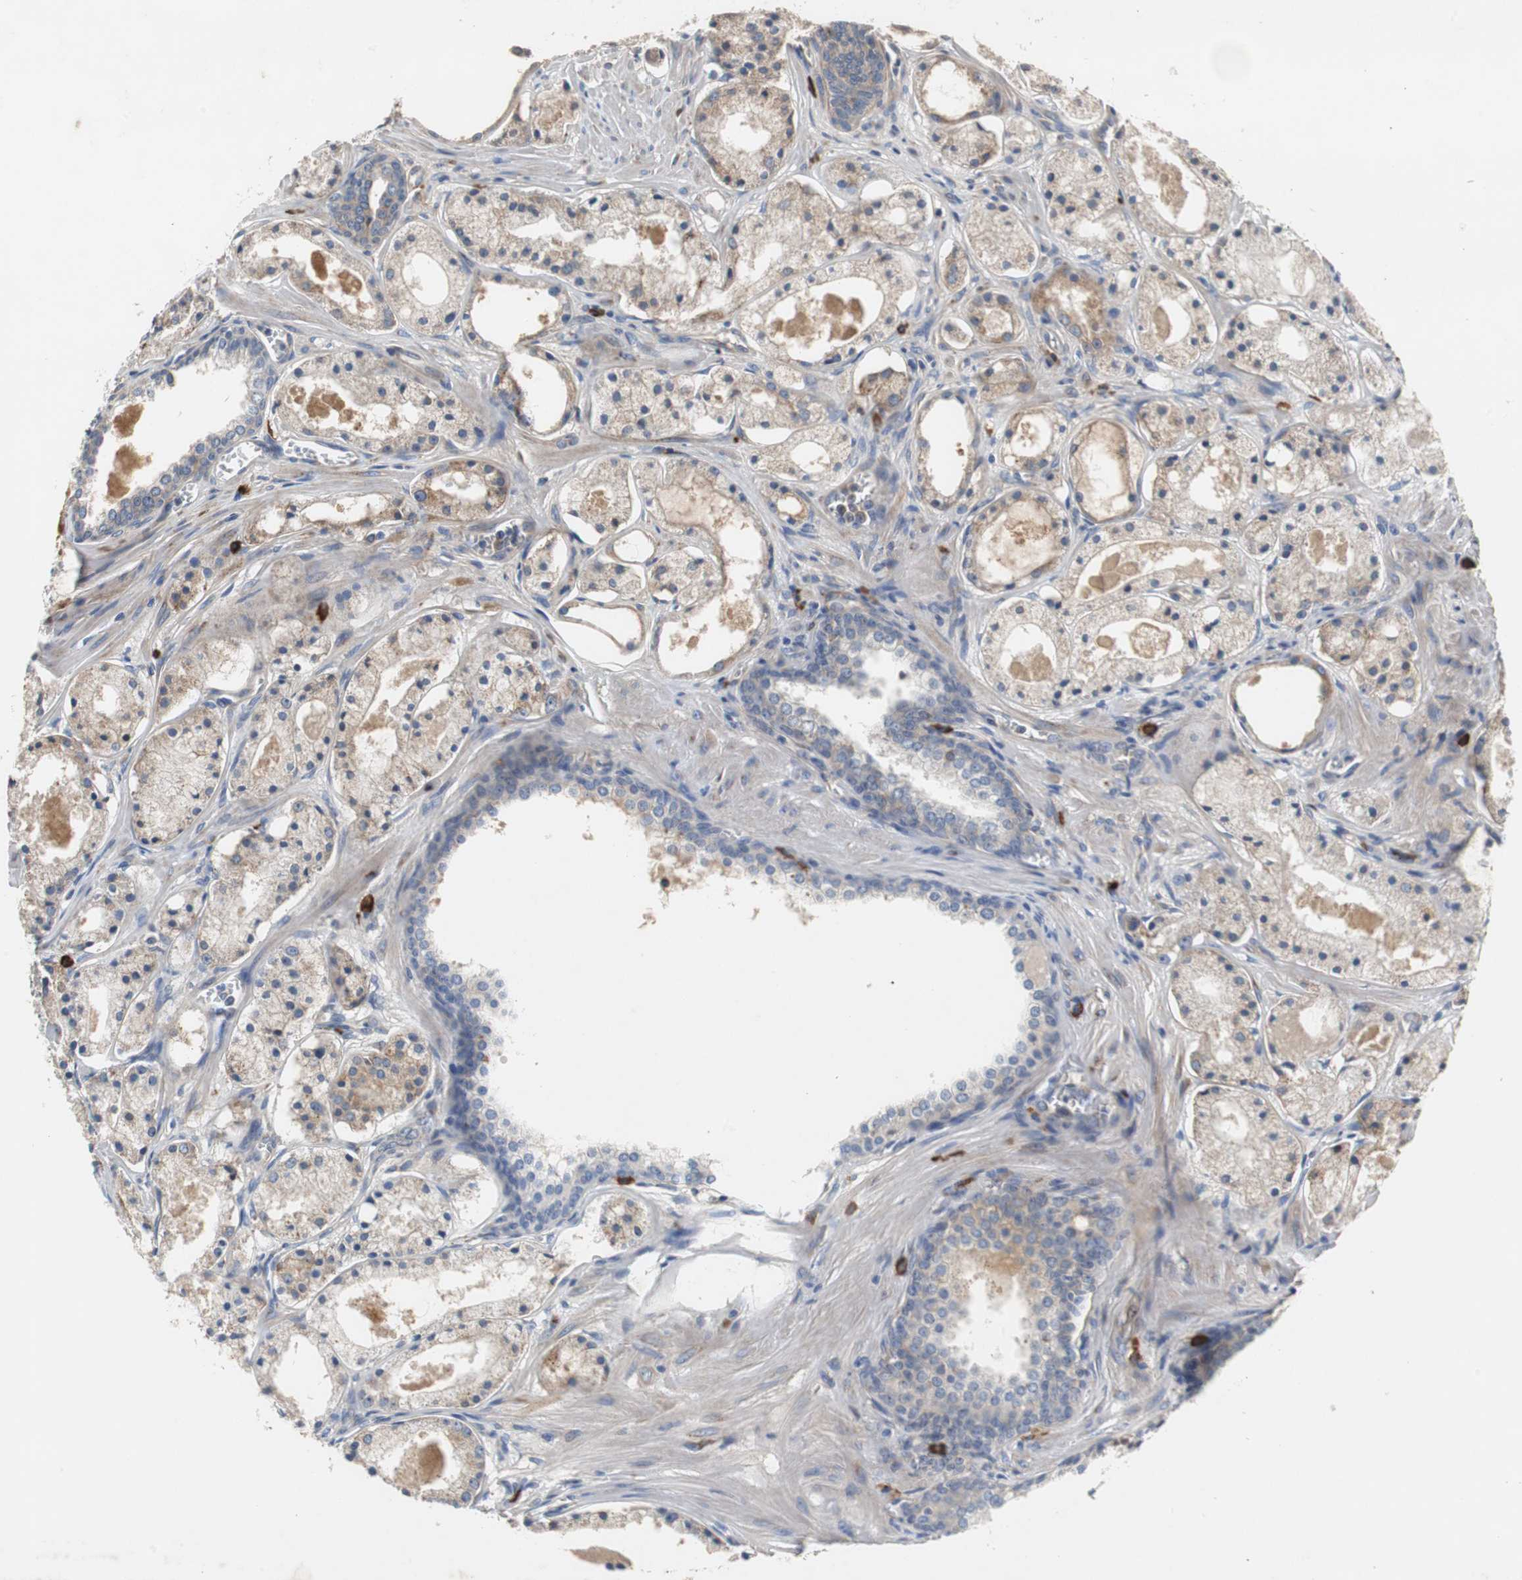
{"staining": {"intensity": "weak", "quantity": "25%-75%", "location": "cytoplasmic/membranous"}, "tissue": "prostate cancer", "cell_type": "Tumor cells", "image_type": "cancer", "snomed": [{"axis": "morphology", "description": "Adenocarcinoma, Low grade"}, {"axis": "topography", "description": "Prostate"}], "caption": "Human prostate cancer stained with a protein marker displays weak staining in tumor cells.", "gene": "SORT1", "patient": {"sex": "male", "age": 57}}